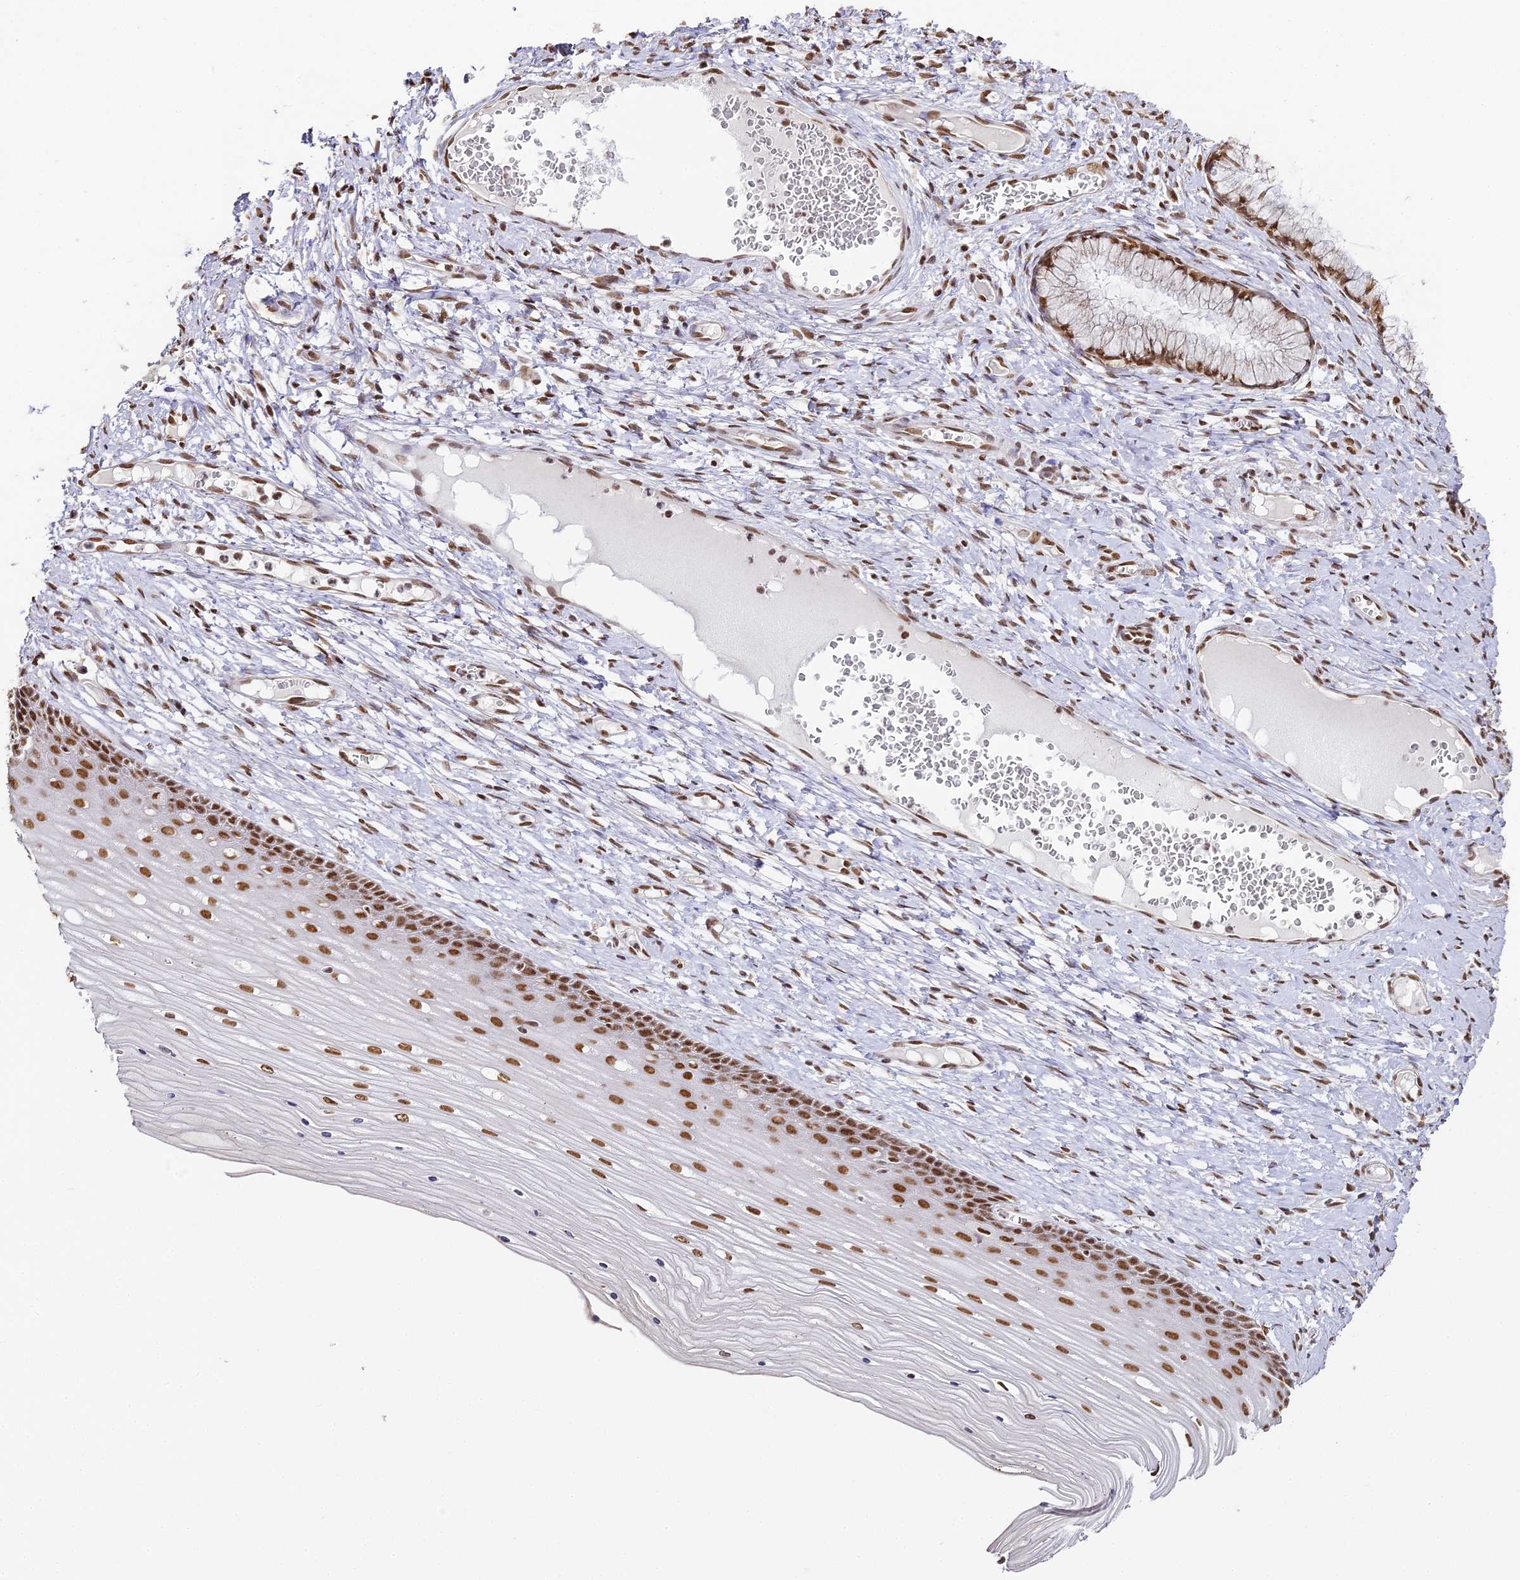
{"staining": {"intensity": "moderate", "quantity": ">75%", "location": "nuclear"}, "tissue": "cervix", "cell_type": "Glandular cells", "image_type": "normal", "snomed": [{"axis": "morphology", "description": "Normal tissue, NOS"}, {"axis": "topography", "description": "Cervix"}], "caption": "High-magnification brightfield microscopy of normal cervix stained with DAB (brown) and counterstained with hematoxylin (blue). glandular cells exhibit moderate nuclear positivity is seen in about>75% of cells. (DAB = brown stain, brightfield microscopy at high magnification).", "gene": "HNRNPA1", "patient": {"sex": "female", "age": 42}}